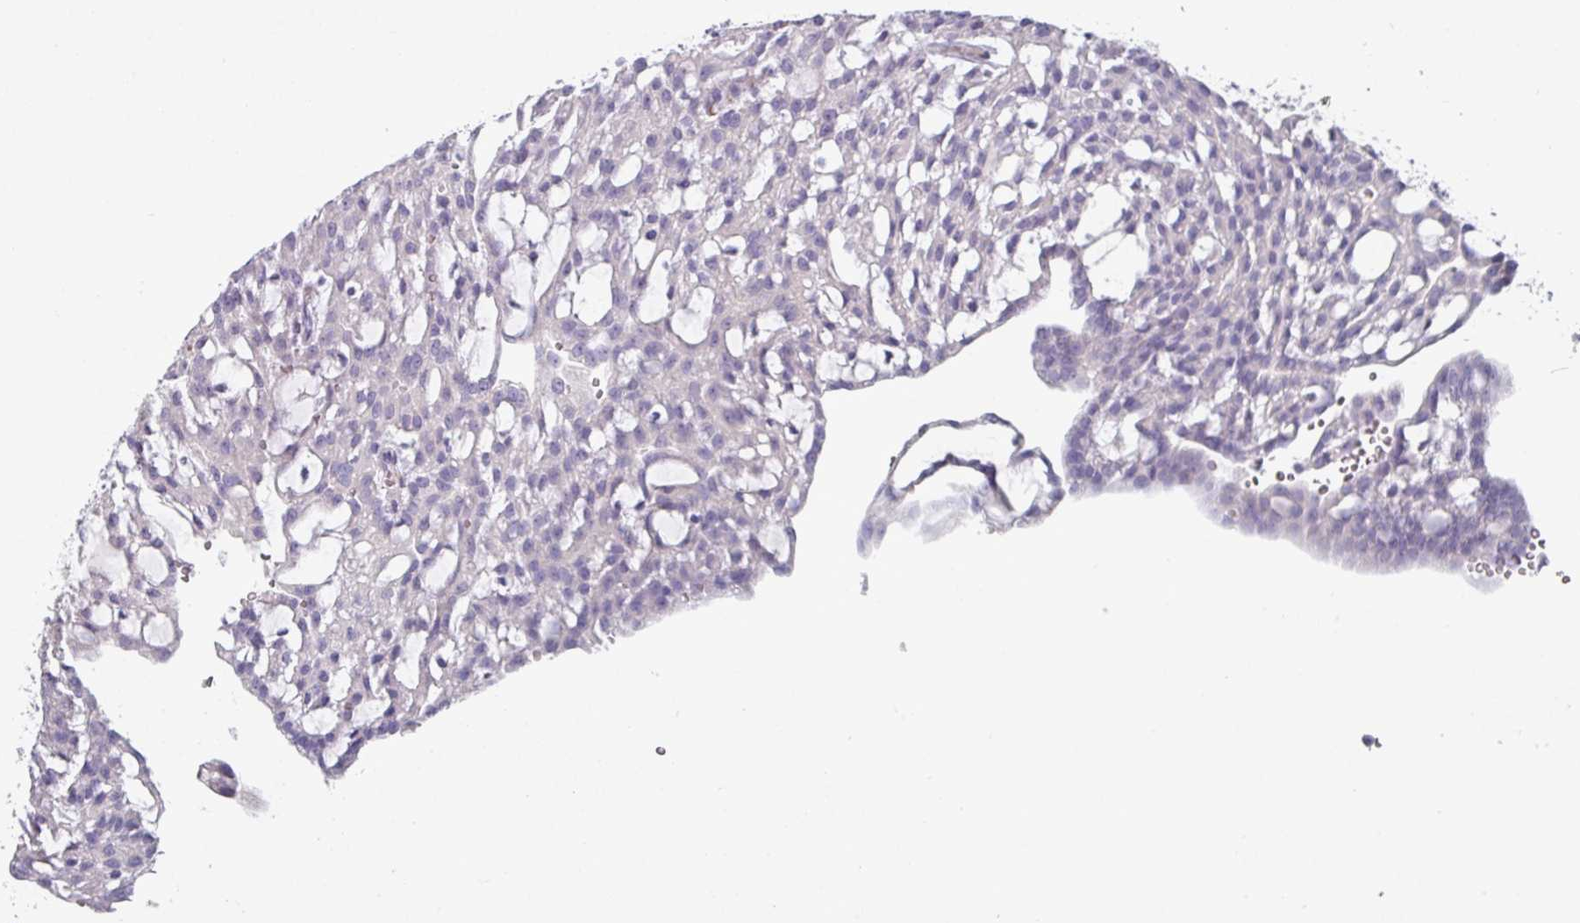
{"staining": {"intensity": "negative", "quantity": "none", "location": "none"}, "tissue": "renal cancer", "cell_type": "Tumor cells", "image_type": "cancer", "snomed": [{"axis": "morphology", "description": "Adenocarcinoma, NOS"}, {"axis": "topography", "description": "Kidney"}], "caption": "High magnification brightfield microscopy of renal cancer stained with DAB (3,3'-diaminobenzidine) (brown) and counterstained with hematoxylin (blue): tumor cells show no significant staining. Brightfield microscopy of IHC stained with DAB (brown) and hematoxylin (blue), captured at high magnification.", "gene": "SLC17A7", "patient": {"sex": "male", "age": 63}}